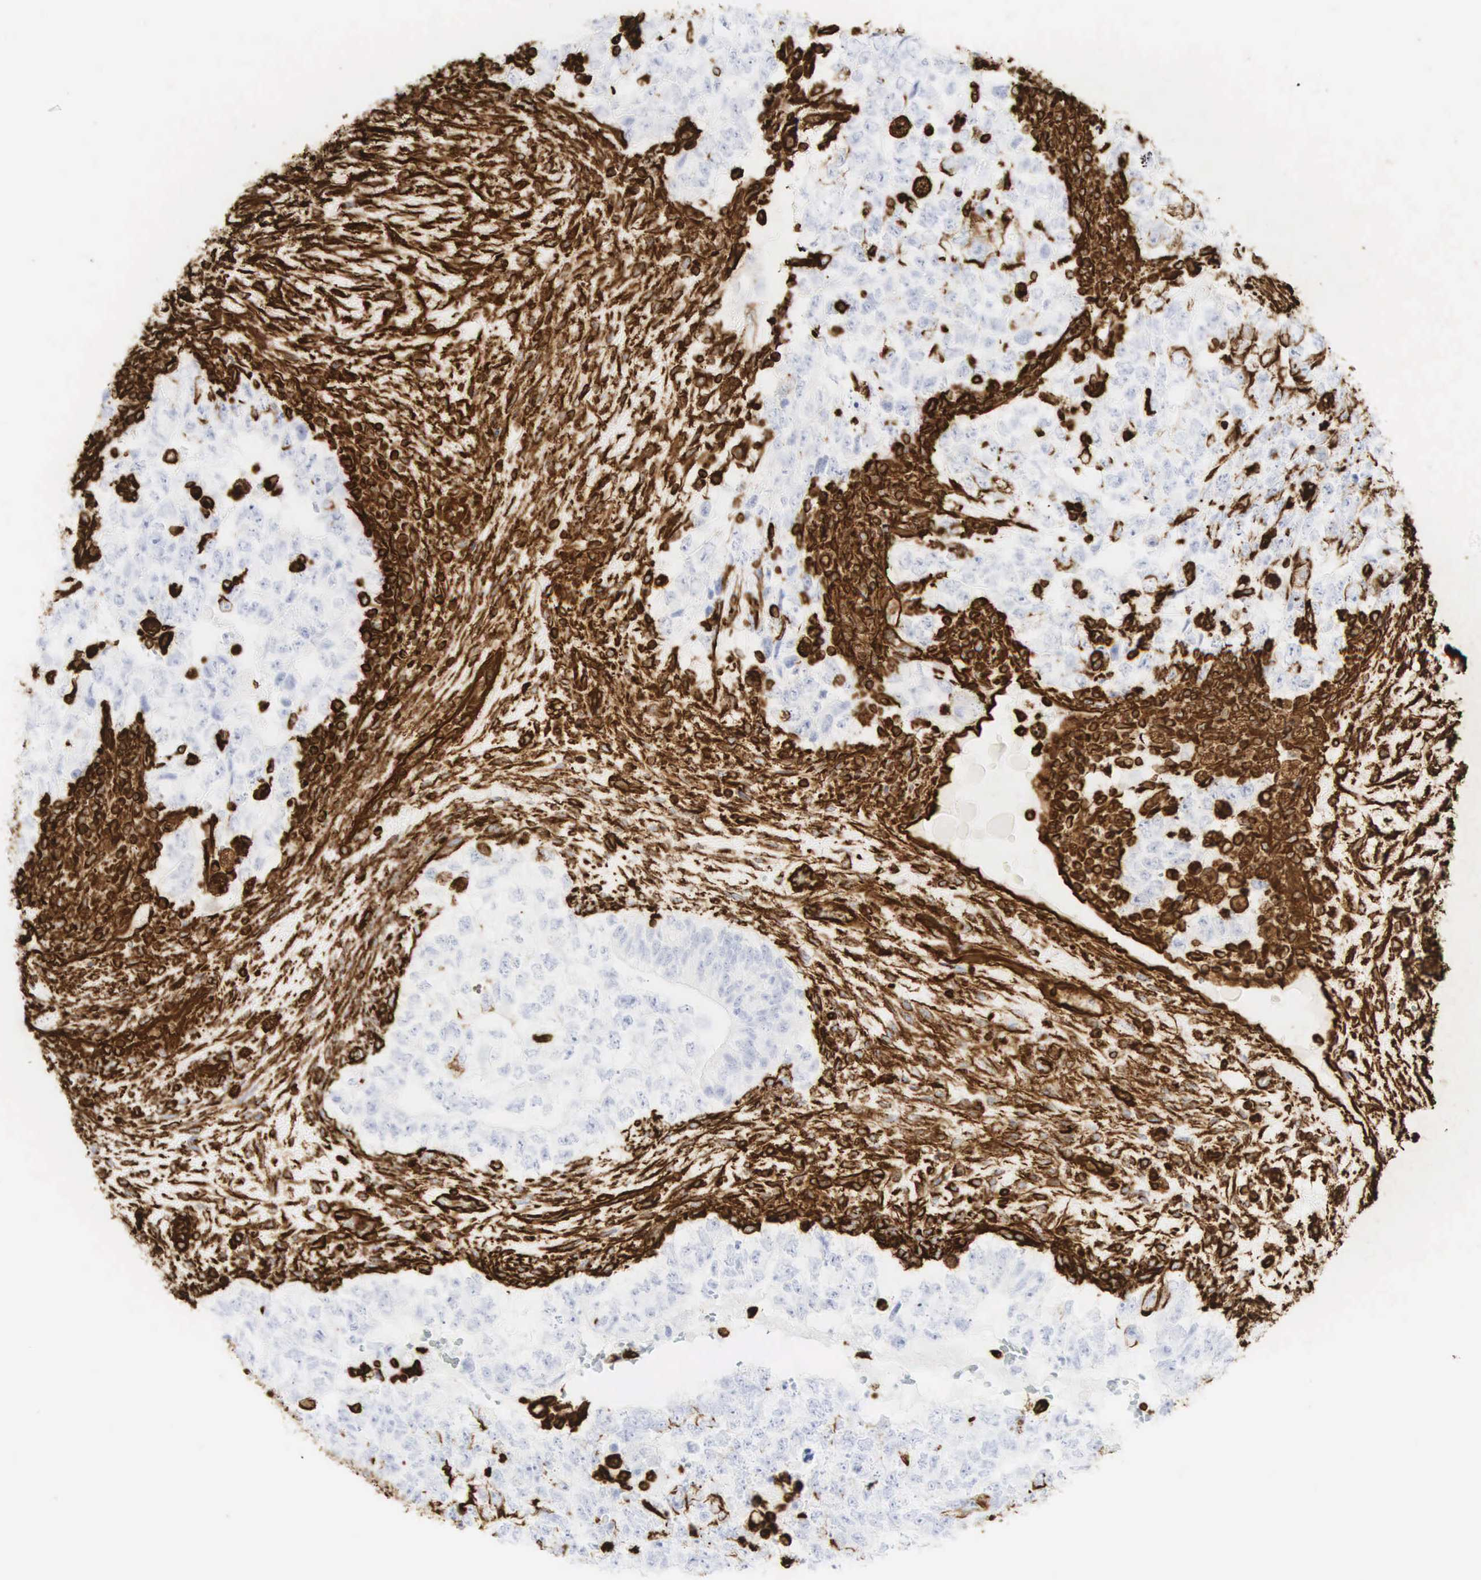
{"staining": {"intensity": "strong", "quantity": "<25%", "location": "cytoplasmic/membranous,nuclear"}, "tissue": "testis cancer", "cell_type": "Tumor cells", "image_type": "cancer", "snomed": [{"axis": "morphology", "description": "Carcinoma, Embryonal, NOS"}, {"axis": "topography", "description": "Testis"}], "caption": "Strong cytoplasmic/membranous and nuclear protein staining is identified in approximately <25% of tumor cells in testis cancer.", "gene": "VIM", "patient": {"sex": "male", "age": 36}}